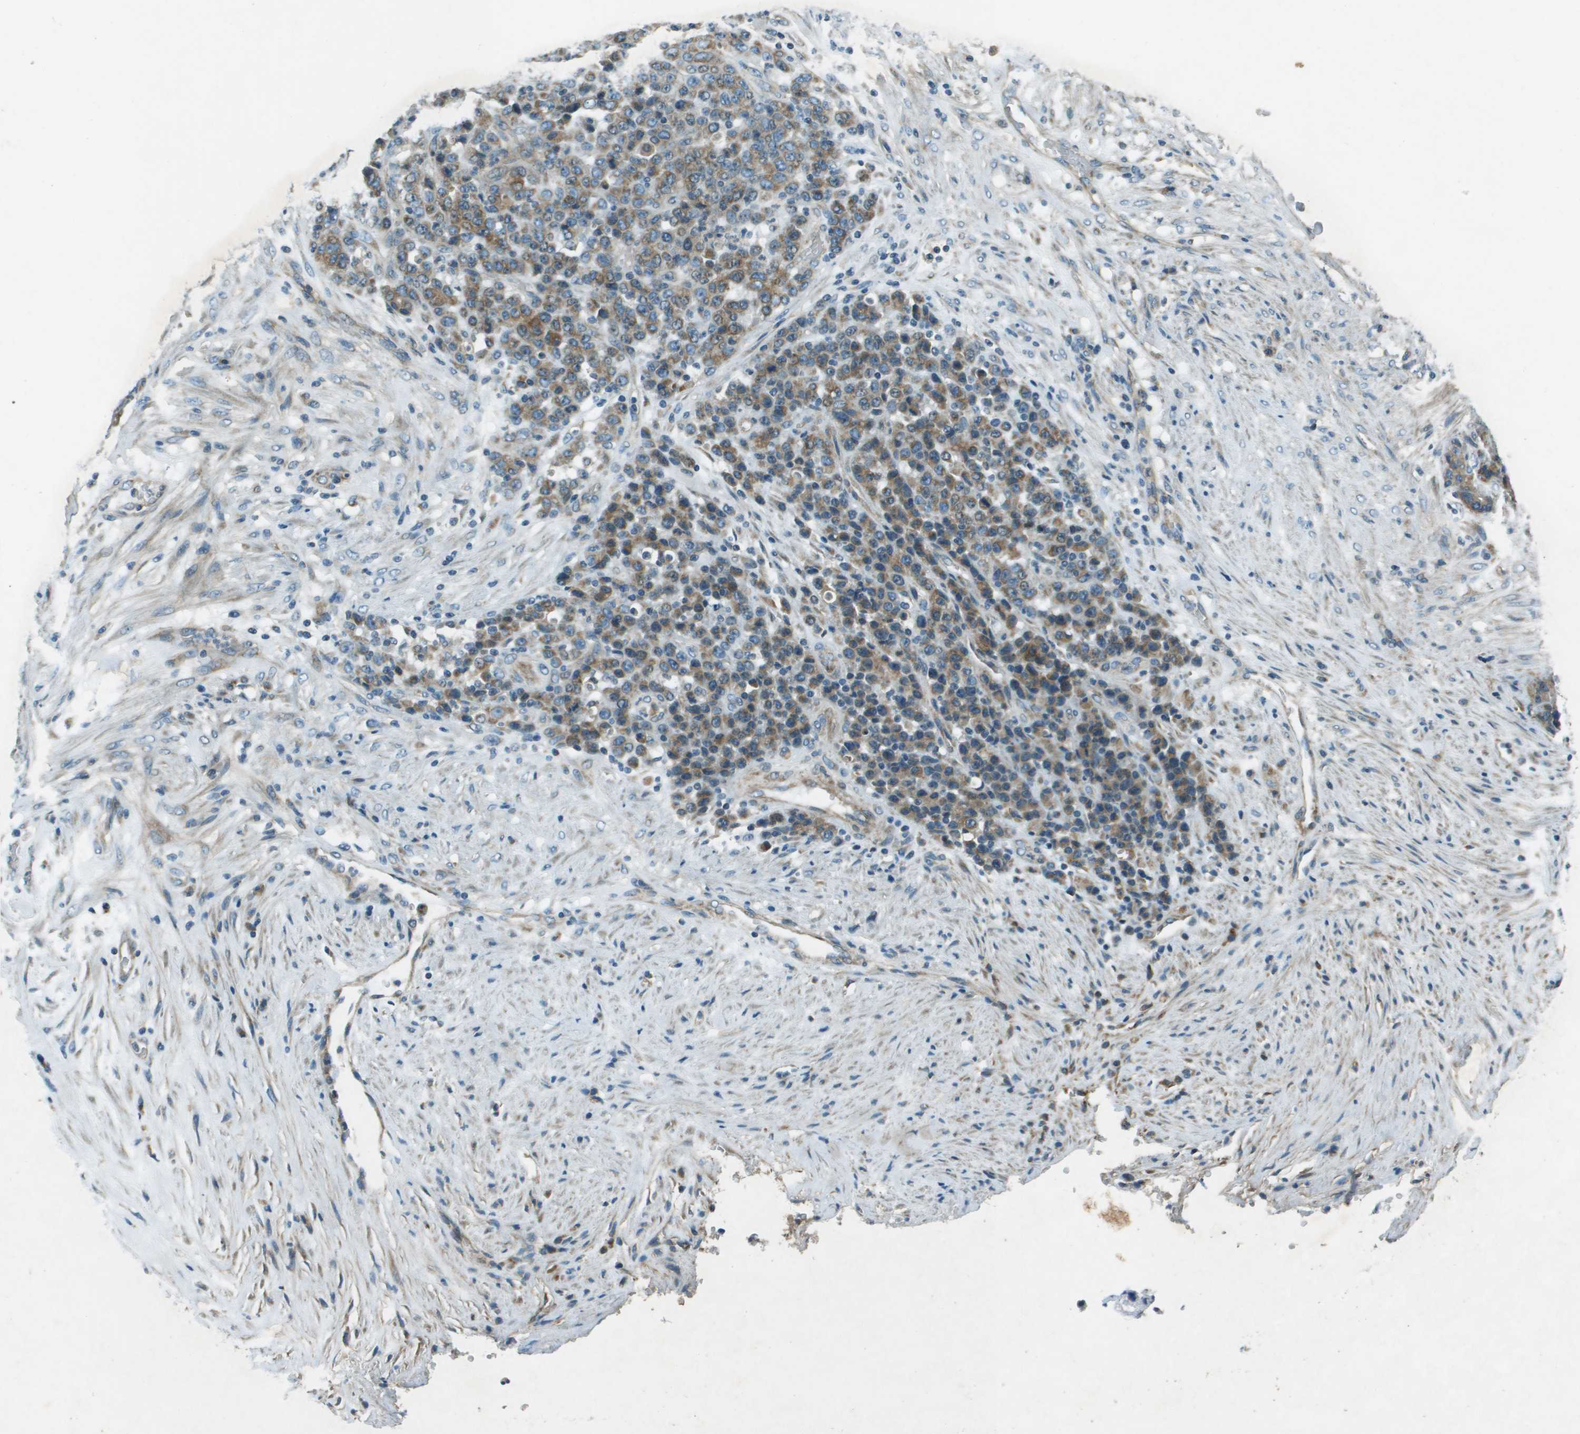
{"staining": {"intensity": "moderate", "quantity": ">75%", "location": "cytoplasmic/membranous"}, "tissue": "stomach cancer", "cell_type": "Tumor cells", "image_type": "cancer", "snomed": [{"axis": "morphology", "description": "Adenocarcinoma, NOS"}, {"axis": "topography", "description": "Stomach"}], "caption": "Stomach cancer stained for a protein (brown) exhibits moderate cytoplasmic/membranous positive expression in about >75% of tumor cells.", "gene": "MIGA1", "patient": {"sex": "female", "age": 73}}